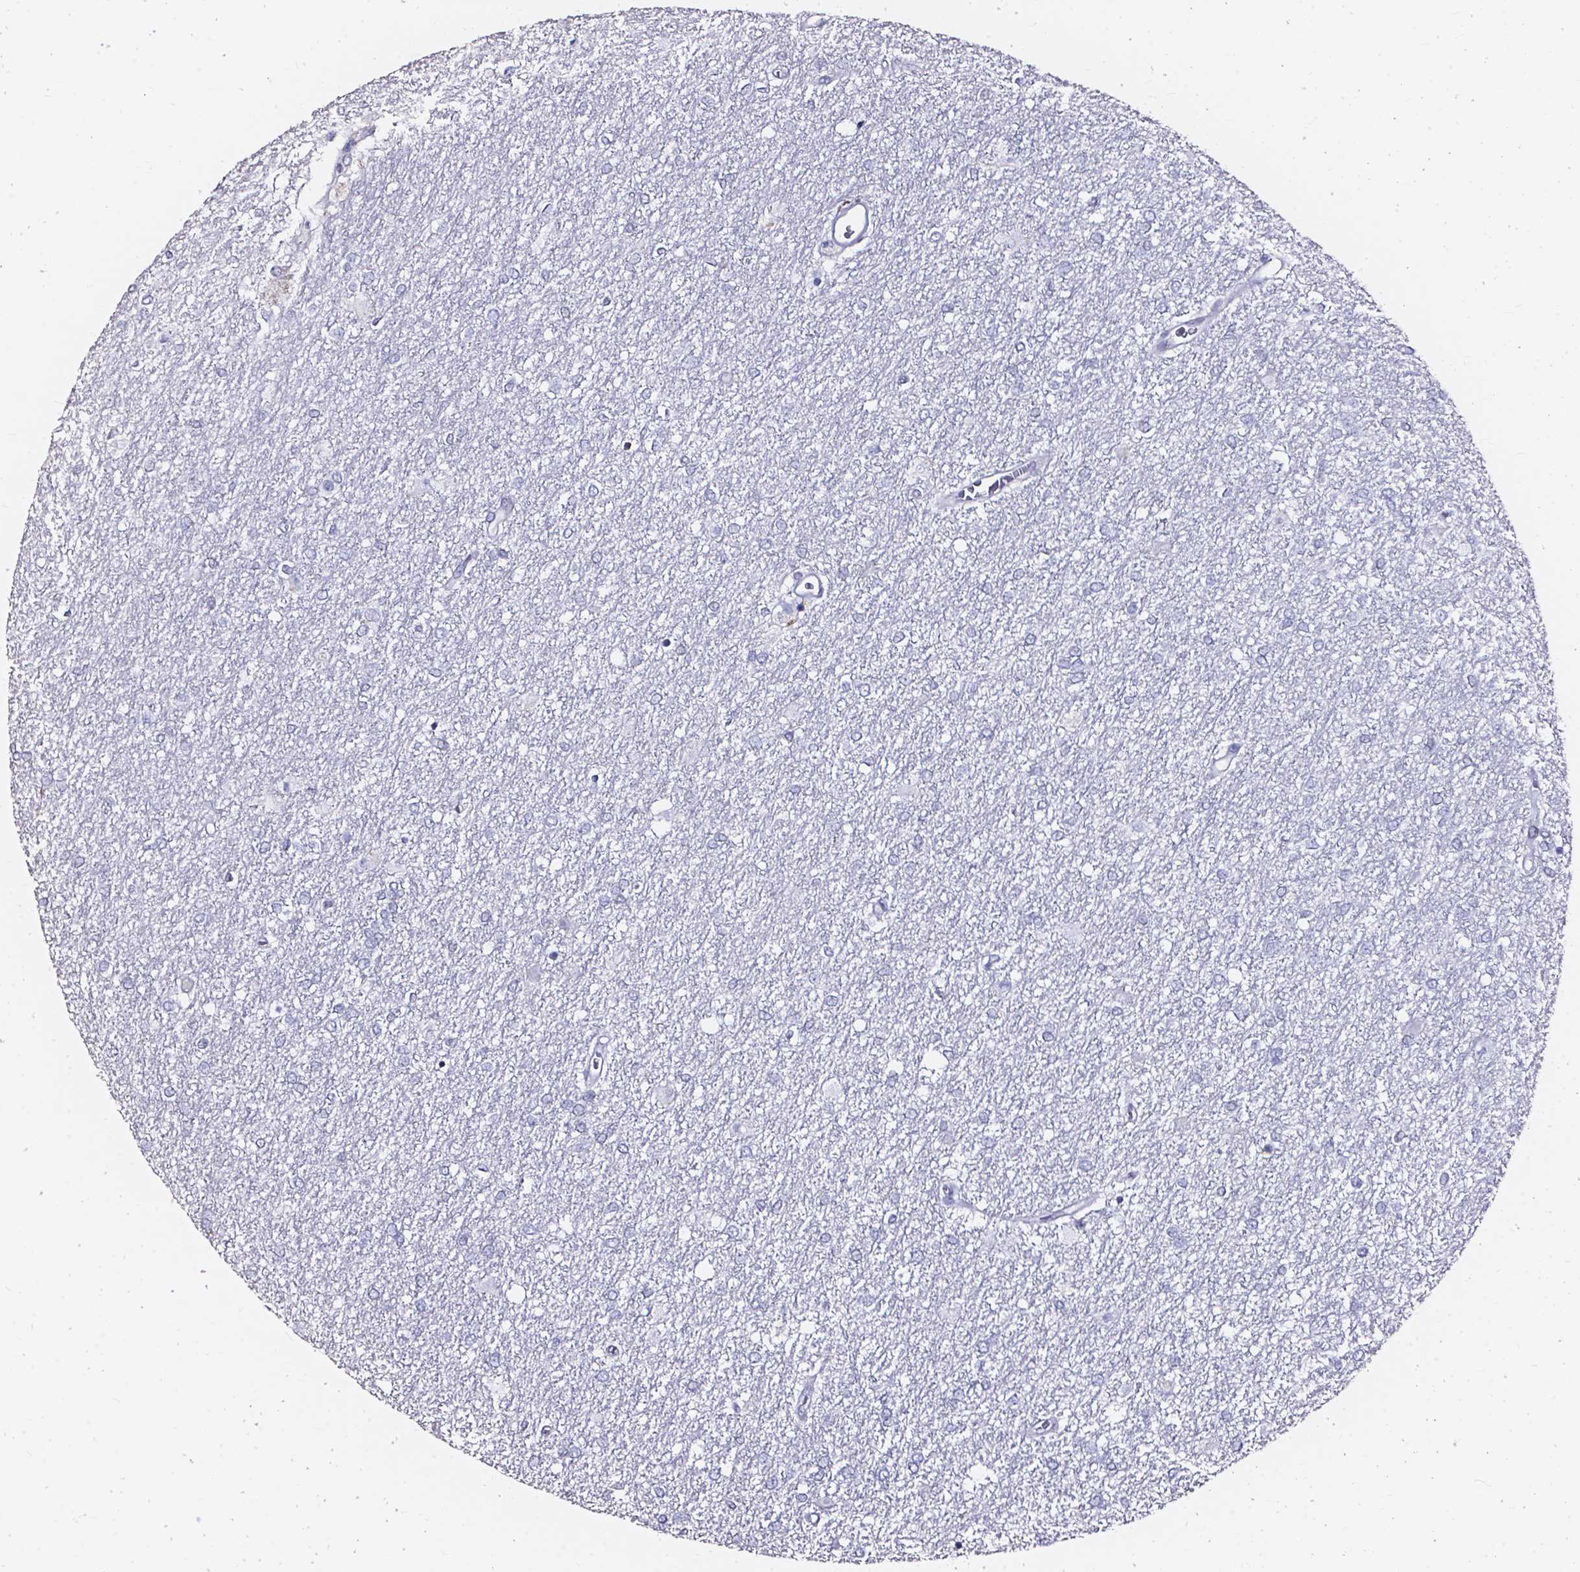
{"staining": {"intensity": "negative", "quantity": "none", "location": "none"}, "tissue": "glioma", "cell_type": "Tumor cells", "image_type": "cancer", "snomed": [{"axis": "morphology", "description": "Glioma, malignant, High grade"}, {"axis": "topography", "description": "Brain"}], "caption": "The micrograph displays no significant positivity in tumor cells of glioma.", "gene": "AKR1B10", "patient": {"sex": "female", "age": 61}}